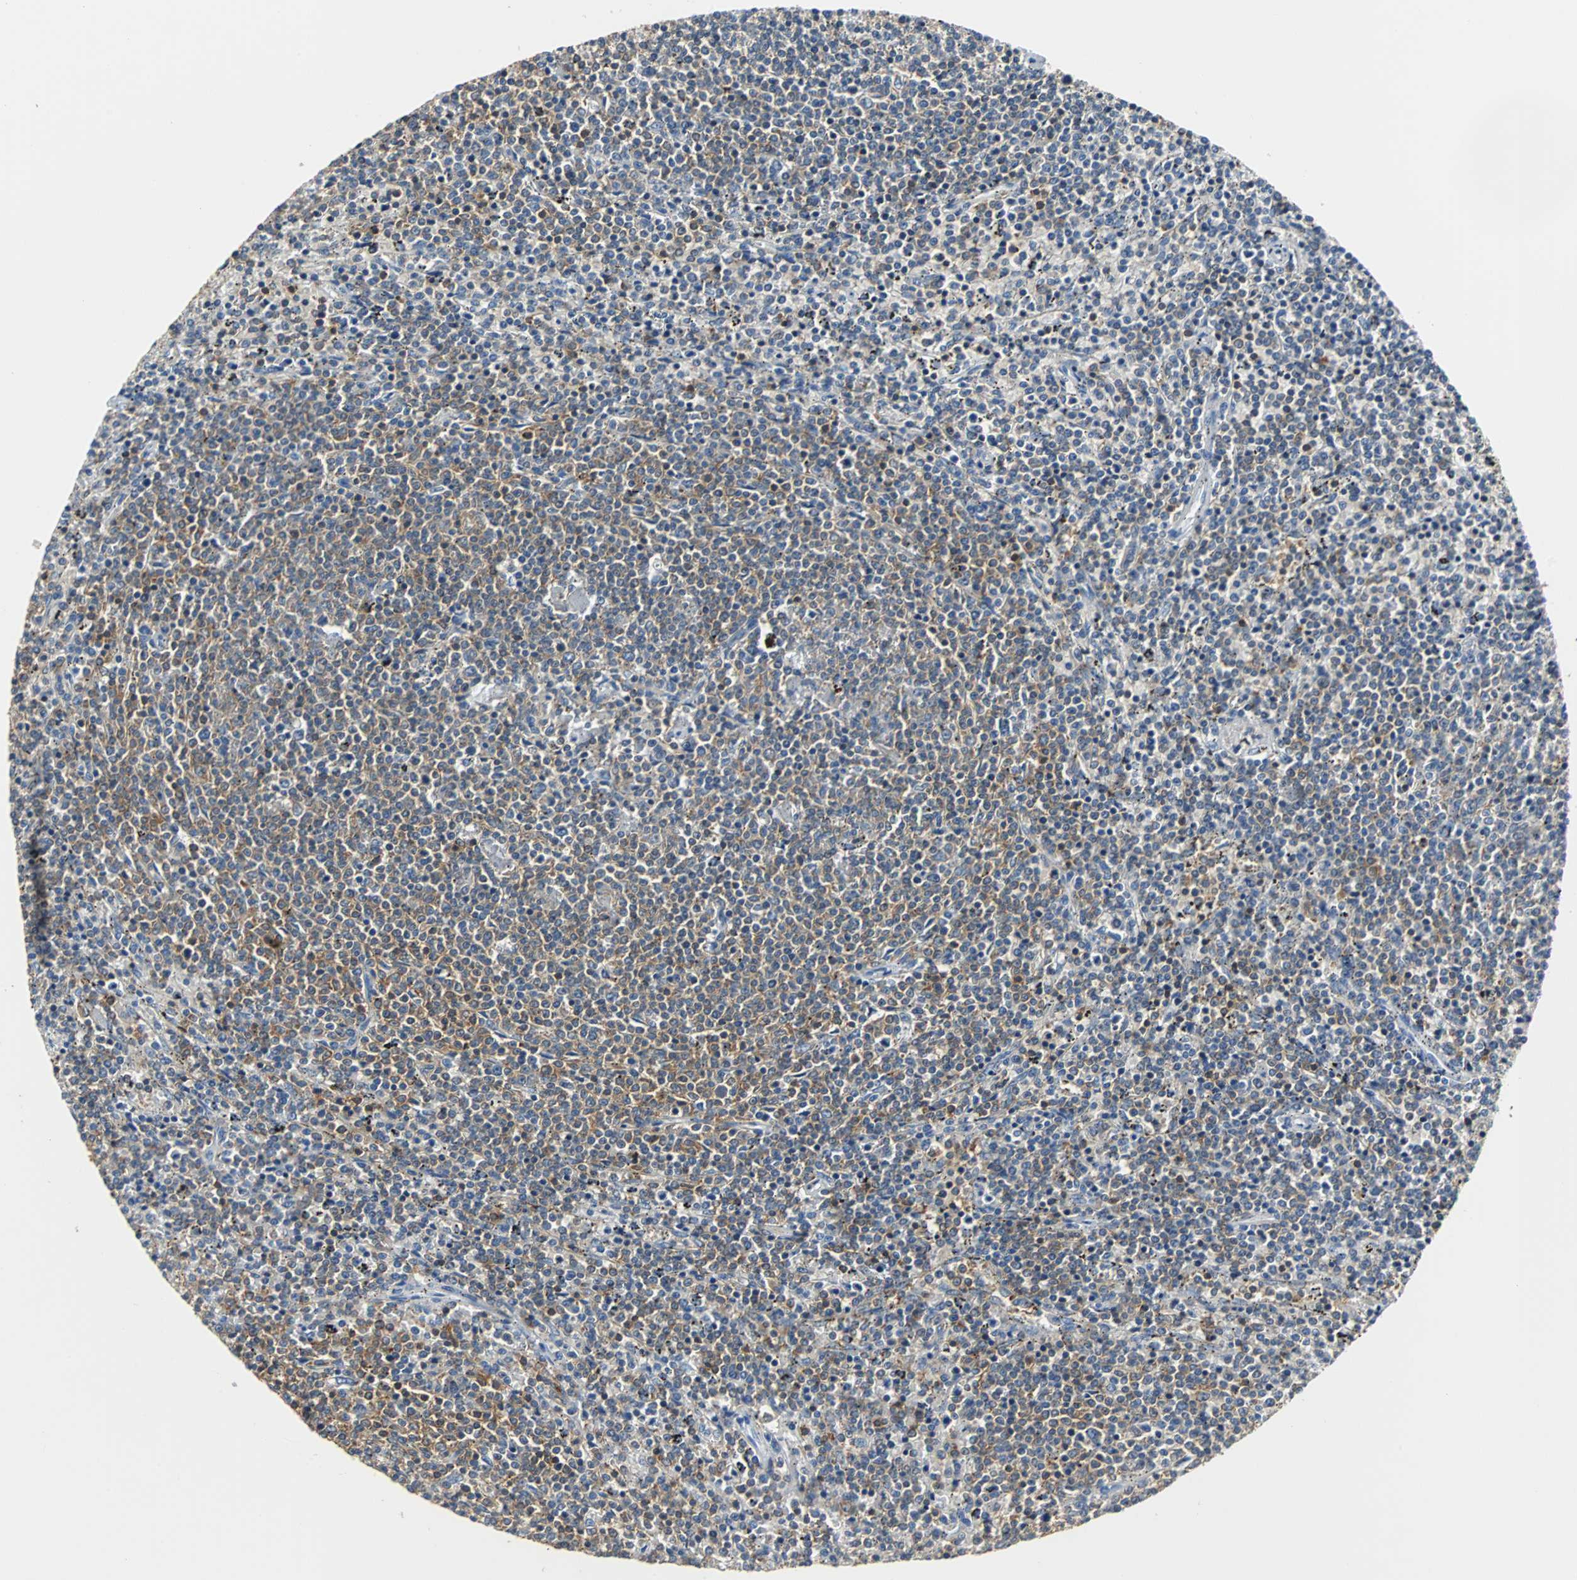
{"staining": {"intensity": "weak", "quantity": "<25%", "location": "cytoplasmic/membranous"}, "tissue": "lymphoma", "cell_type": "Tumor cells", "image_type": "cancer", "snomed": [{"axis": "morphology", "description": "Malignant lymphoma, non-Hodgkin's type, Low grade"}, {"axis": "topography", "description": "Spleen"}], "caption": "Immunohistochemical staining of human malignant lymphoma, non-Hodgkin's type (low-grade) shows no significant staining in tumor cells.", "gene": "TSC22D4", "patient": {"sex": "female", "age": 50}}